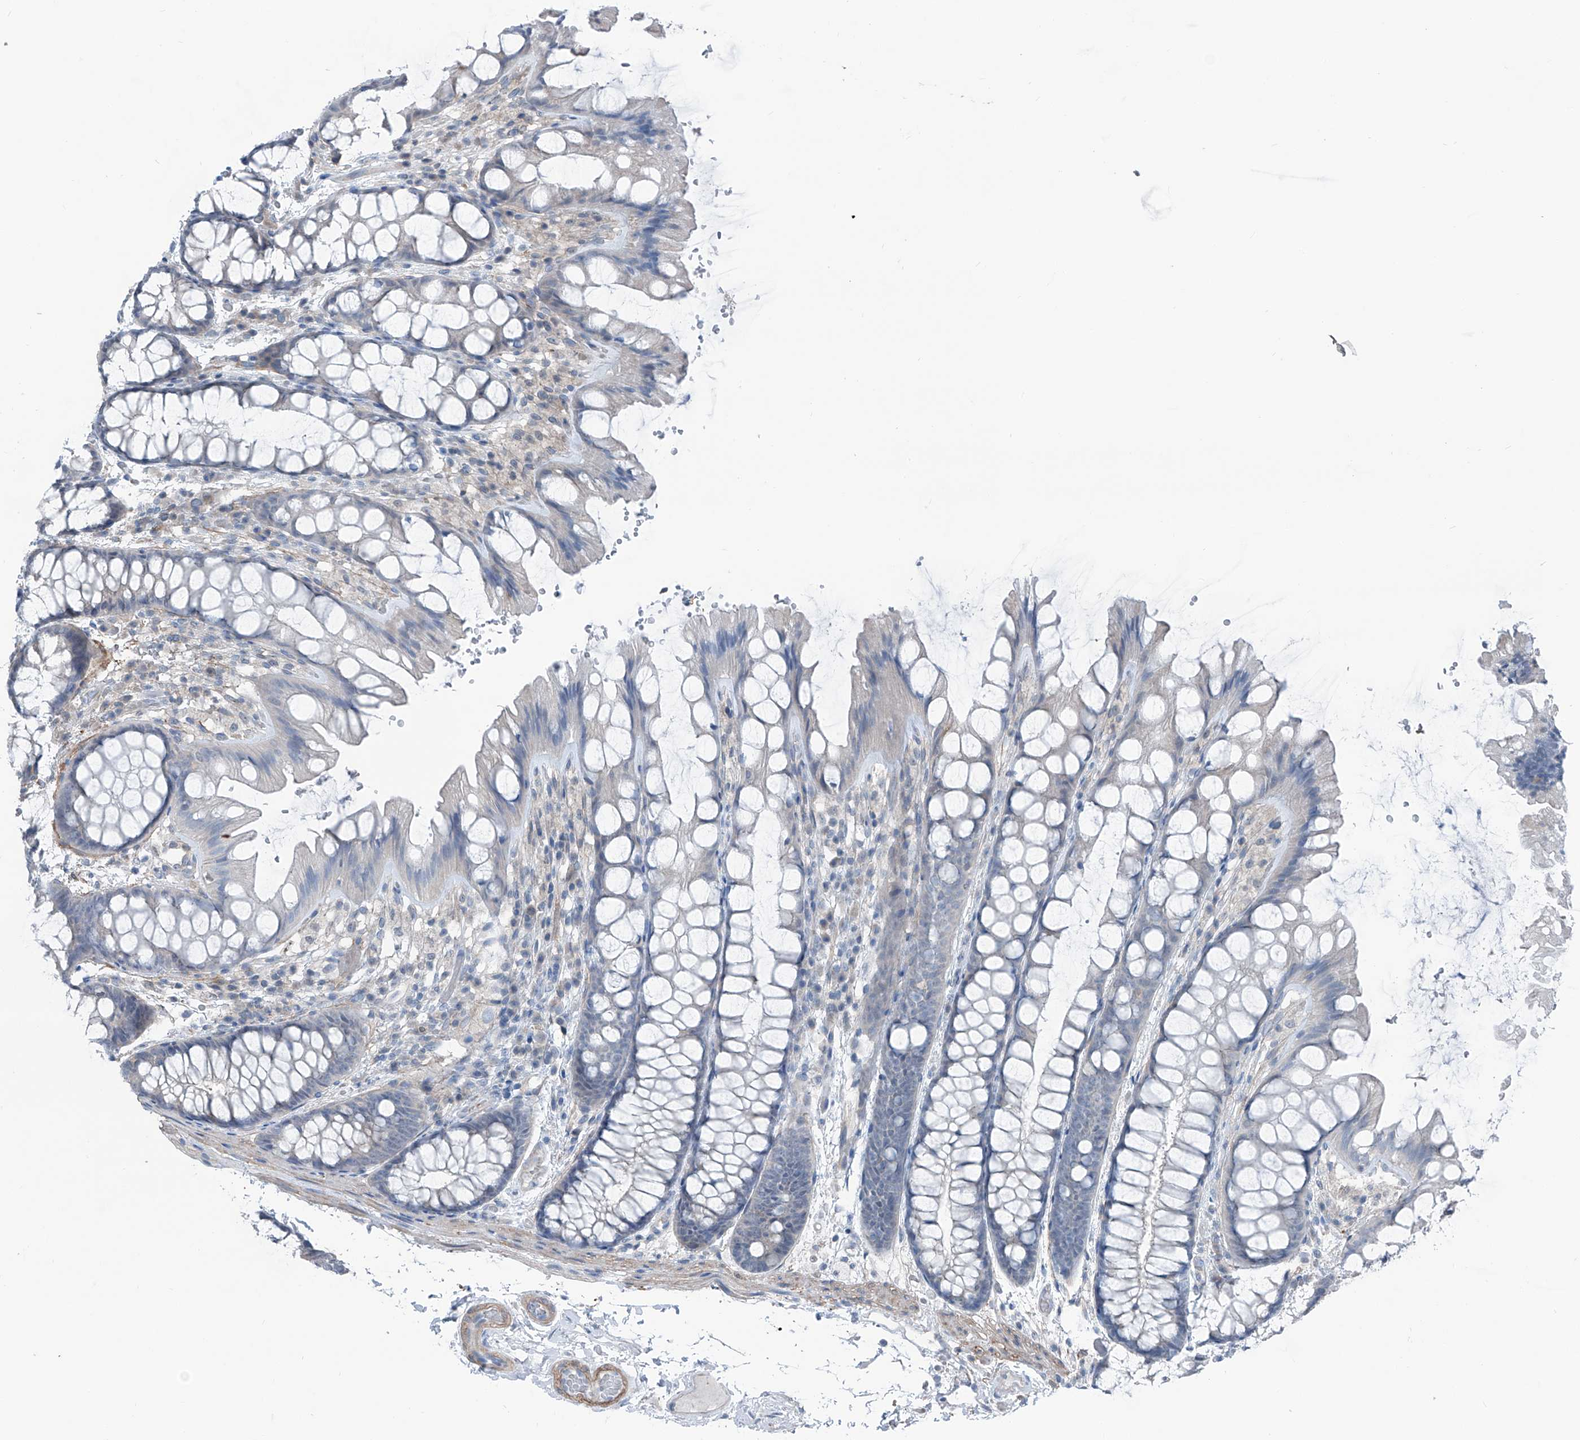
{"staining": {"intensity": "moderate", "quantity": "25%-75%", "location": "cytoplasmic/membranous"}, "tissue": "colon", "cell_type": "Endothelial cells", "image_type": "normal", "snomed": [{"axis": "morphology", "description": "Normal tissue, NOS"}, {"axis": "topography", "description": "Colon"}], "caption": "Immunohistochemistry (DAB) staining of unremarkable human colon displays moderate cytoplasmic/membranous protein staining in about 25%-75% of endothelial cells.", "gene": "HSPB11", "patient": {"sex": "male", "age": 47}}